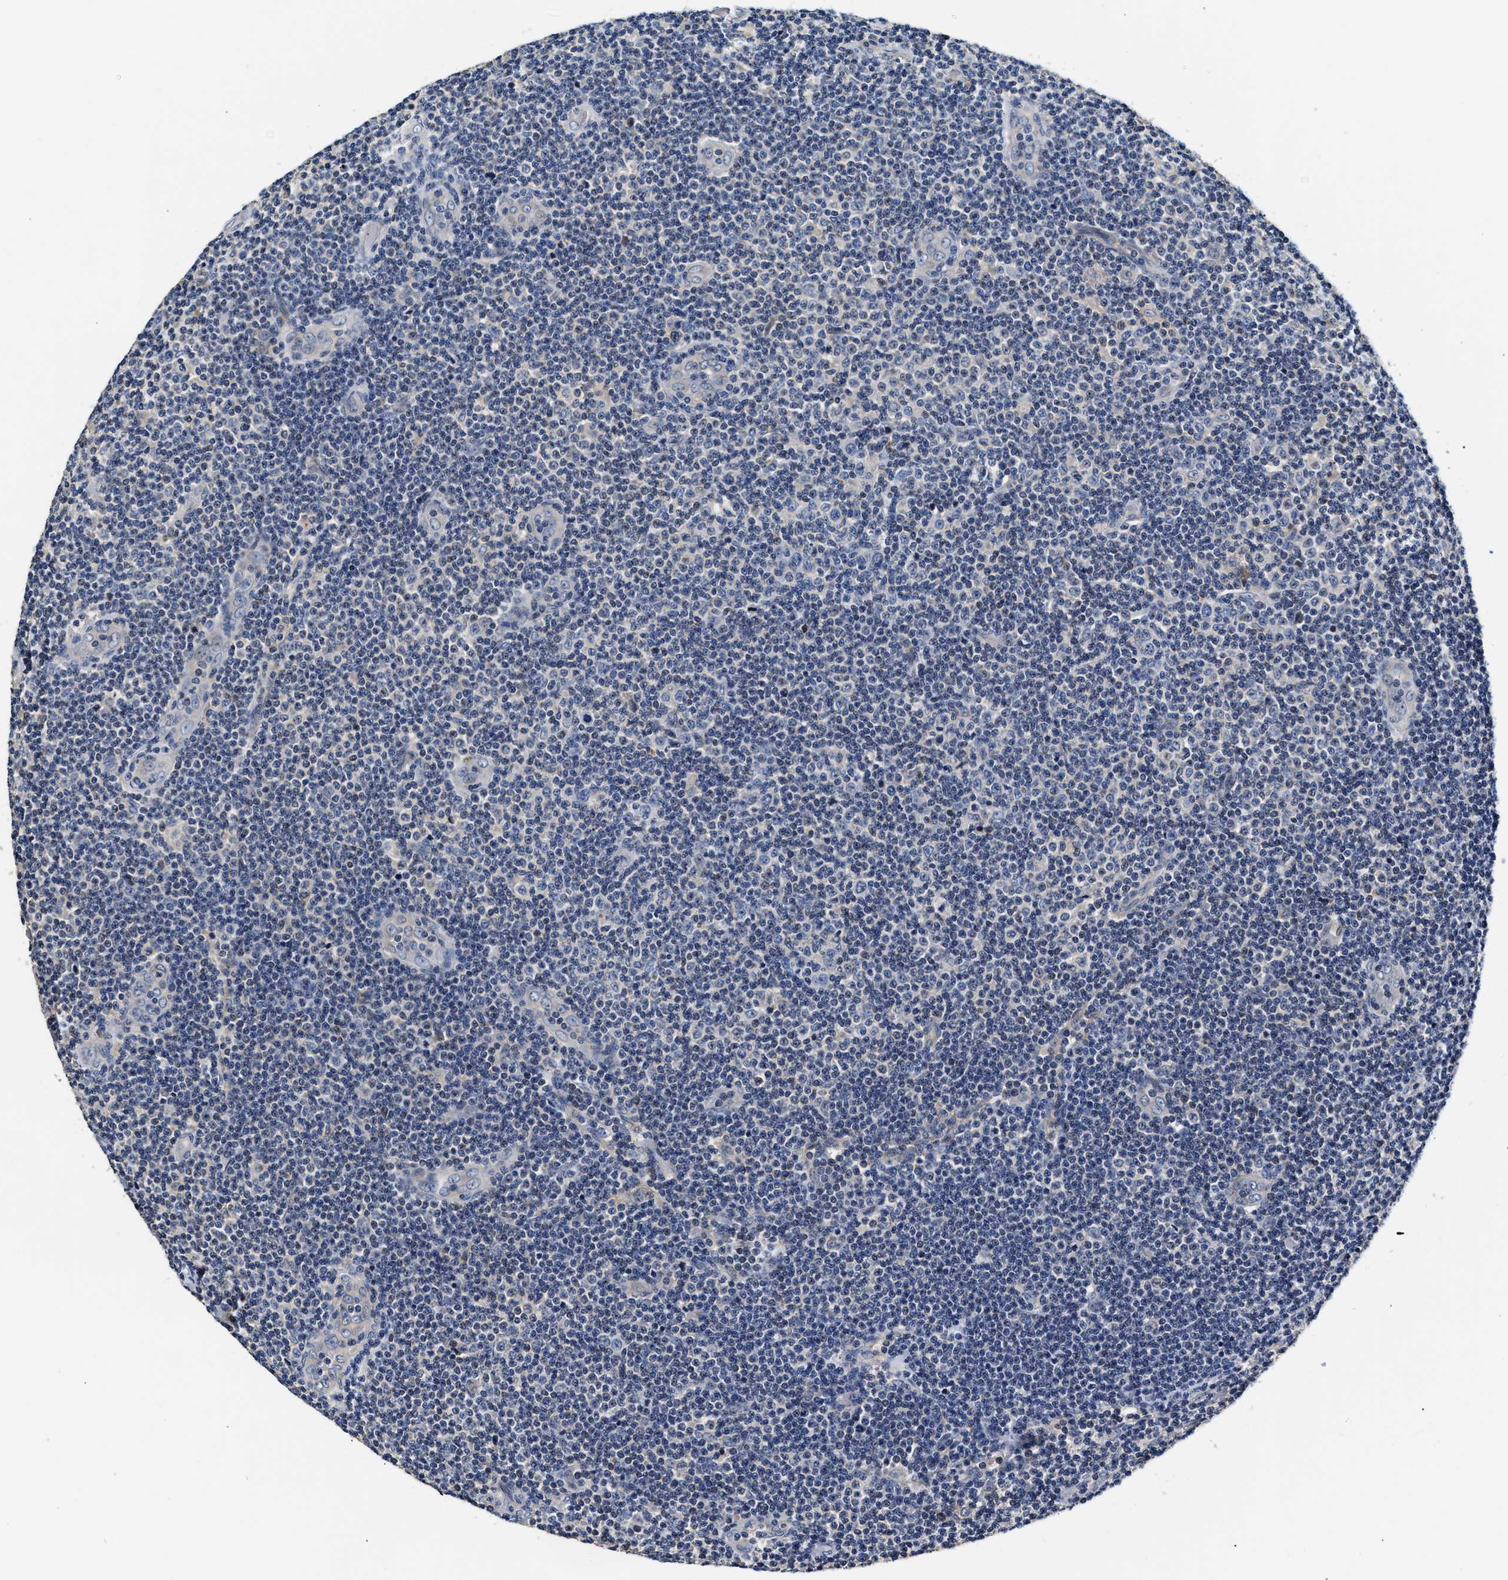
{"staining": {"intensity": "negative", "quantity": "none", "location": "none"}, "tissue": "lymphoma", "cell_type": "Tumor cells", "image_type": "cancer", "snomed": [{"axis": "morphology", "description": "Malignant lymphoma, non-Hodgkin's type, Low grade"}, {"axis": "topography", "description": "Lymph node"}], "caption": "The immunohistochemistry histopathology image has no significant positivity in tumor cells of lymphoma tissue.", "gene": "TEX2", "patient": {"sex": "male", "age": 83}}